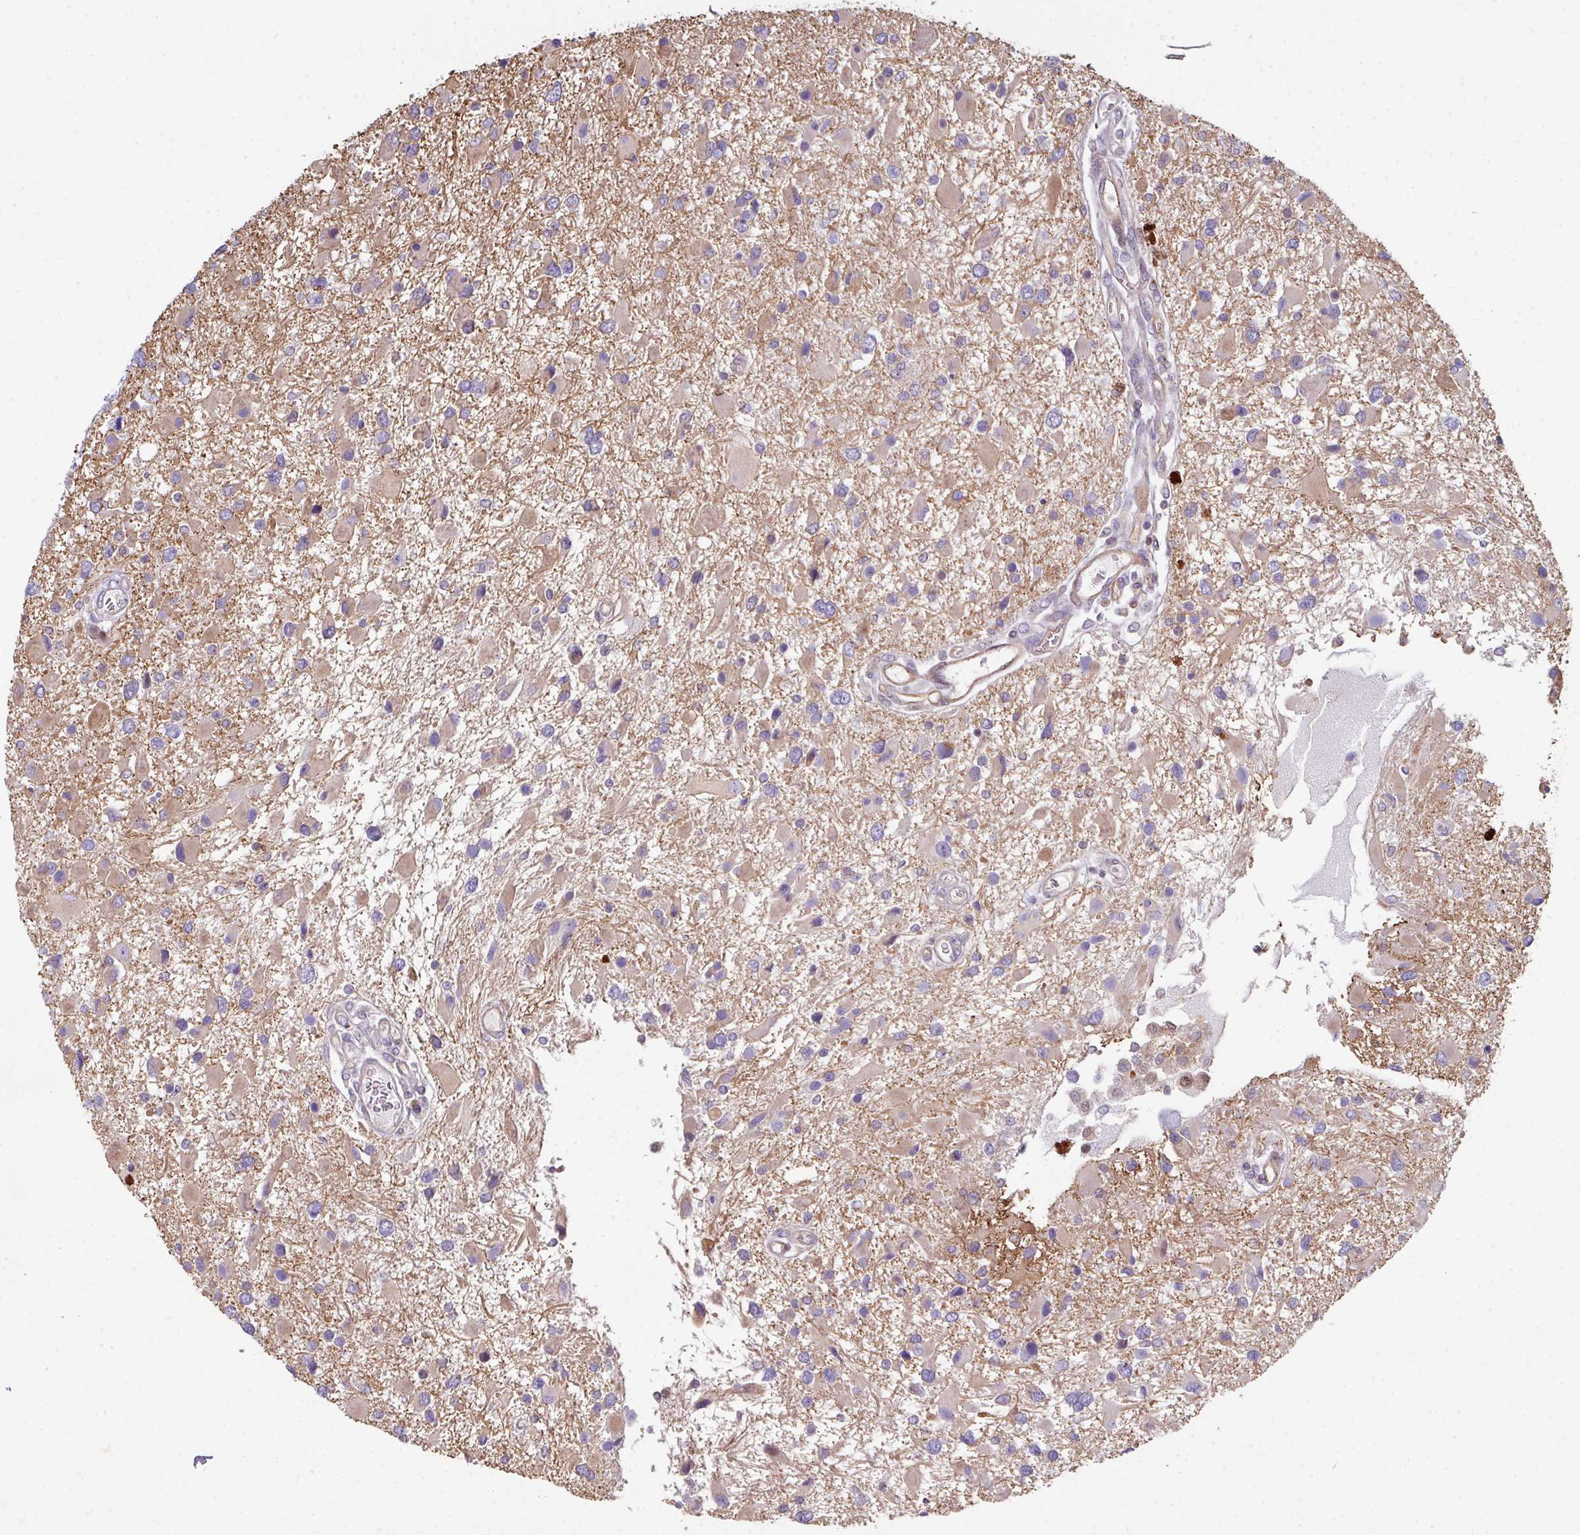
{"staining": {"intensity": "negative", "quantity": "none", "location": "none"}, "tissue": "glioma", "cell_type": "Tumor cells", "image_type": "cancer", "snomed": [{"axis": "morphology", "description": "Glioma, malignant, High grade"}, {"axis": "topography", "description": "Brain"}], "caption": "An image of human glioma is negative for staining in tumor cells. The staining was performed using DAB (3,3'-diaminobenzidine) to visualize the protein expression in brown, while the nuclei were stained in blue with hematoxylin (Magnification: 20x).", "gene": "ANO9", "patient": {"sex": "male", "age": 53}}